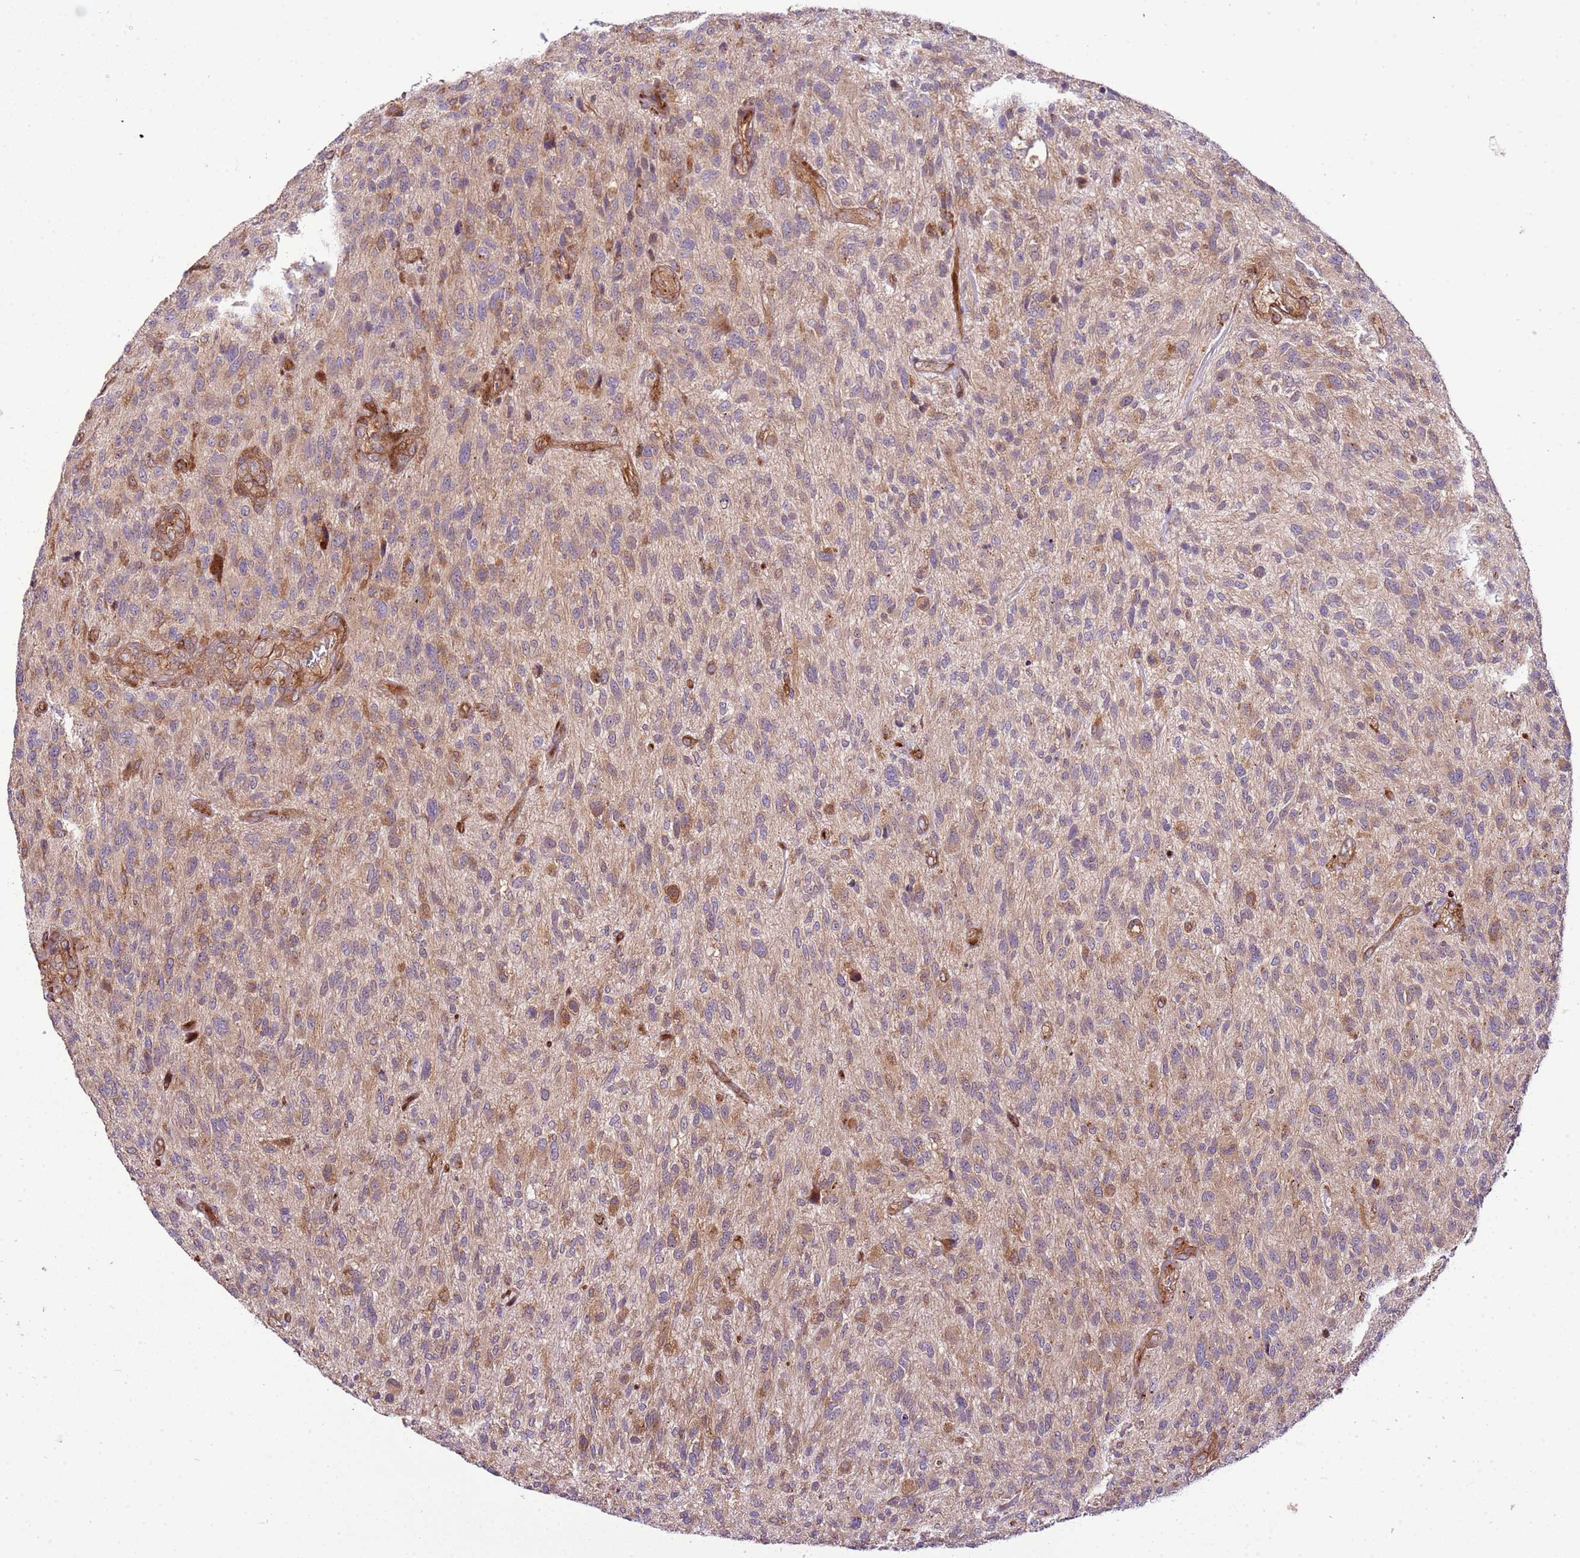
{"staining": {"intensity": "moderate", "quantity": "<25%", "location": "cytoplasmic/membranous"}, "tissue": "glioma", "cell_type": "Tumor cells", "image_type": "cancer", "snomed": [{"axis": "morphology", "description": "Glioma, malignant, High grade"}, {"axis": "topography", "description": "Brain"}], "caption": "A brown stain shows moderate cytoplasmic/membranous positivity of a protein in human glioma tumor cells.", "gene": "ZNF624", "patient": {"sex": "male", "age": 47}}